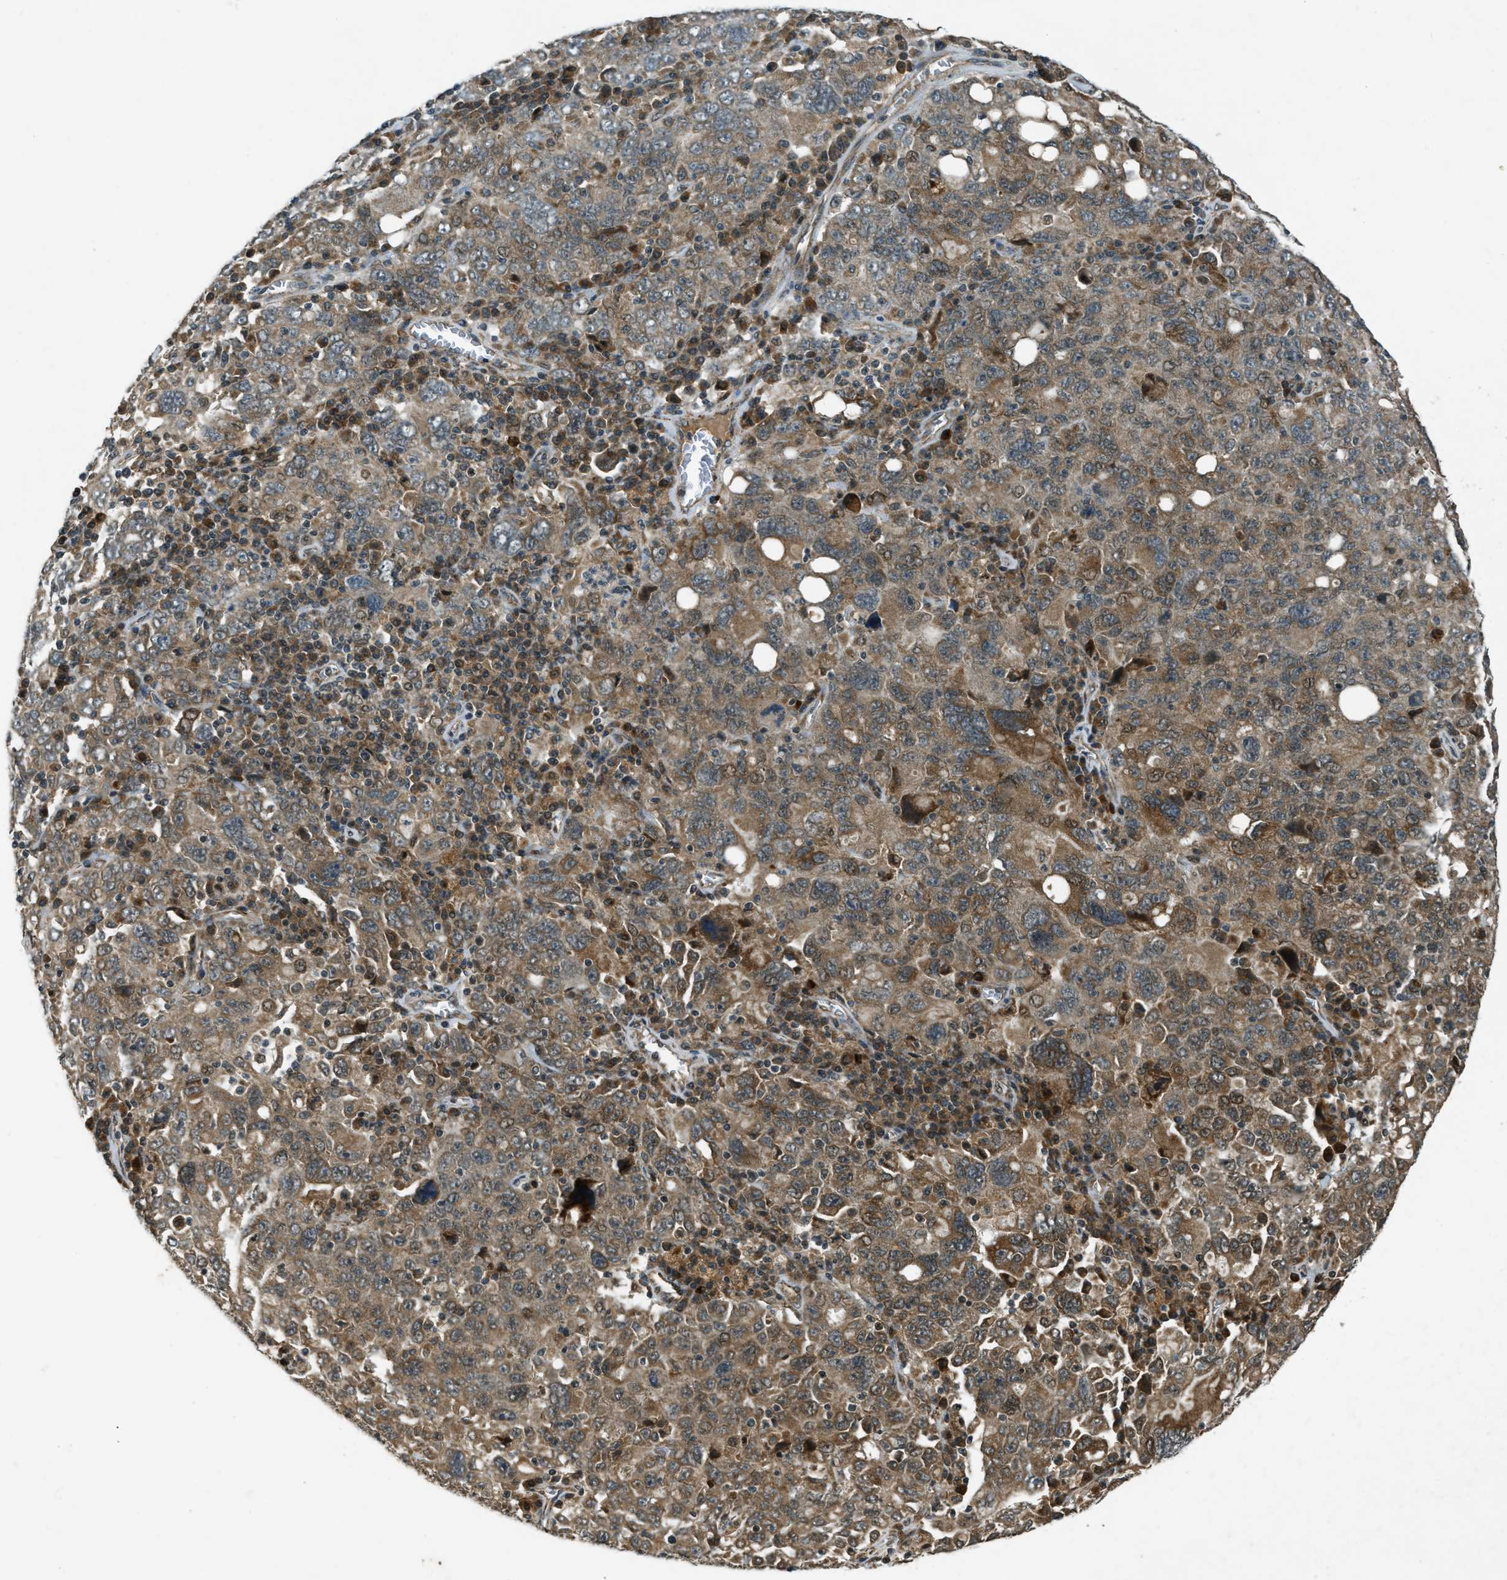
{"staining": {"intensity": "moderate", "quantity": ">75%", "location": "cytoplasmic/membranous"}, "tissue": "ovarian cancer", "cell_type": "Tumor cells", "image_type": "cancer", "snomed": [{"axis": "morphology", "description": "Carcinoma, endometroid"}, {"axis": "topography", "description": "Ovary"}], "caption": "IHC micrograph of neoplastic tissue: ovarian cancer stained using immunohistochemistry (IHC) demonstrates medium levels of moderate protein expression localized specifically in the cytoplasmic/membranous of tumor cells, appearing as a cytoplasmic/membranous brown color.", "gene": "EIF2AK3", "patient": {"sex": "female", "age": 62}}